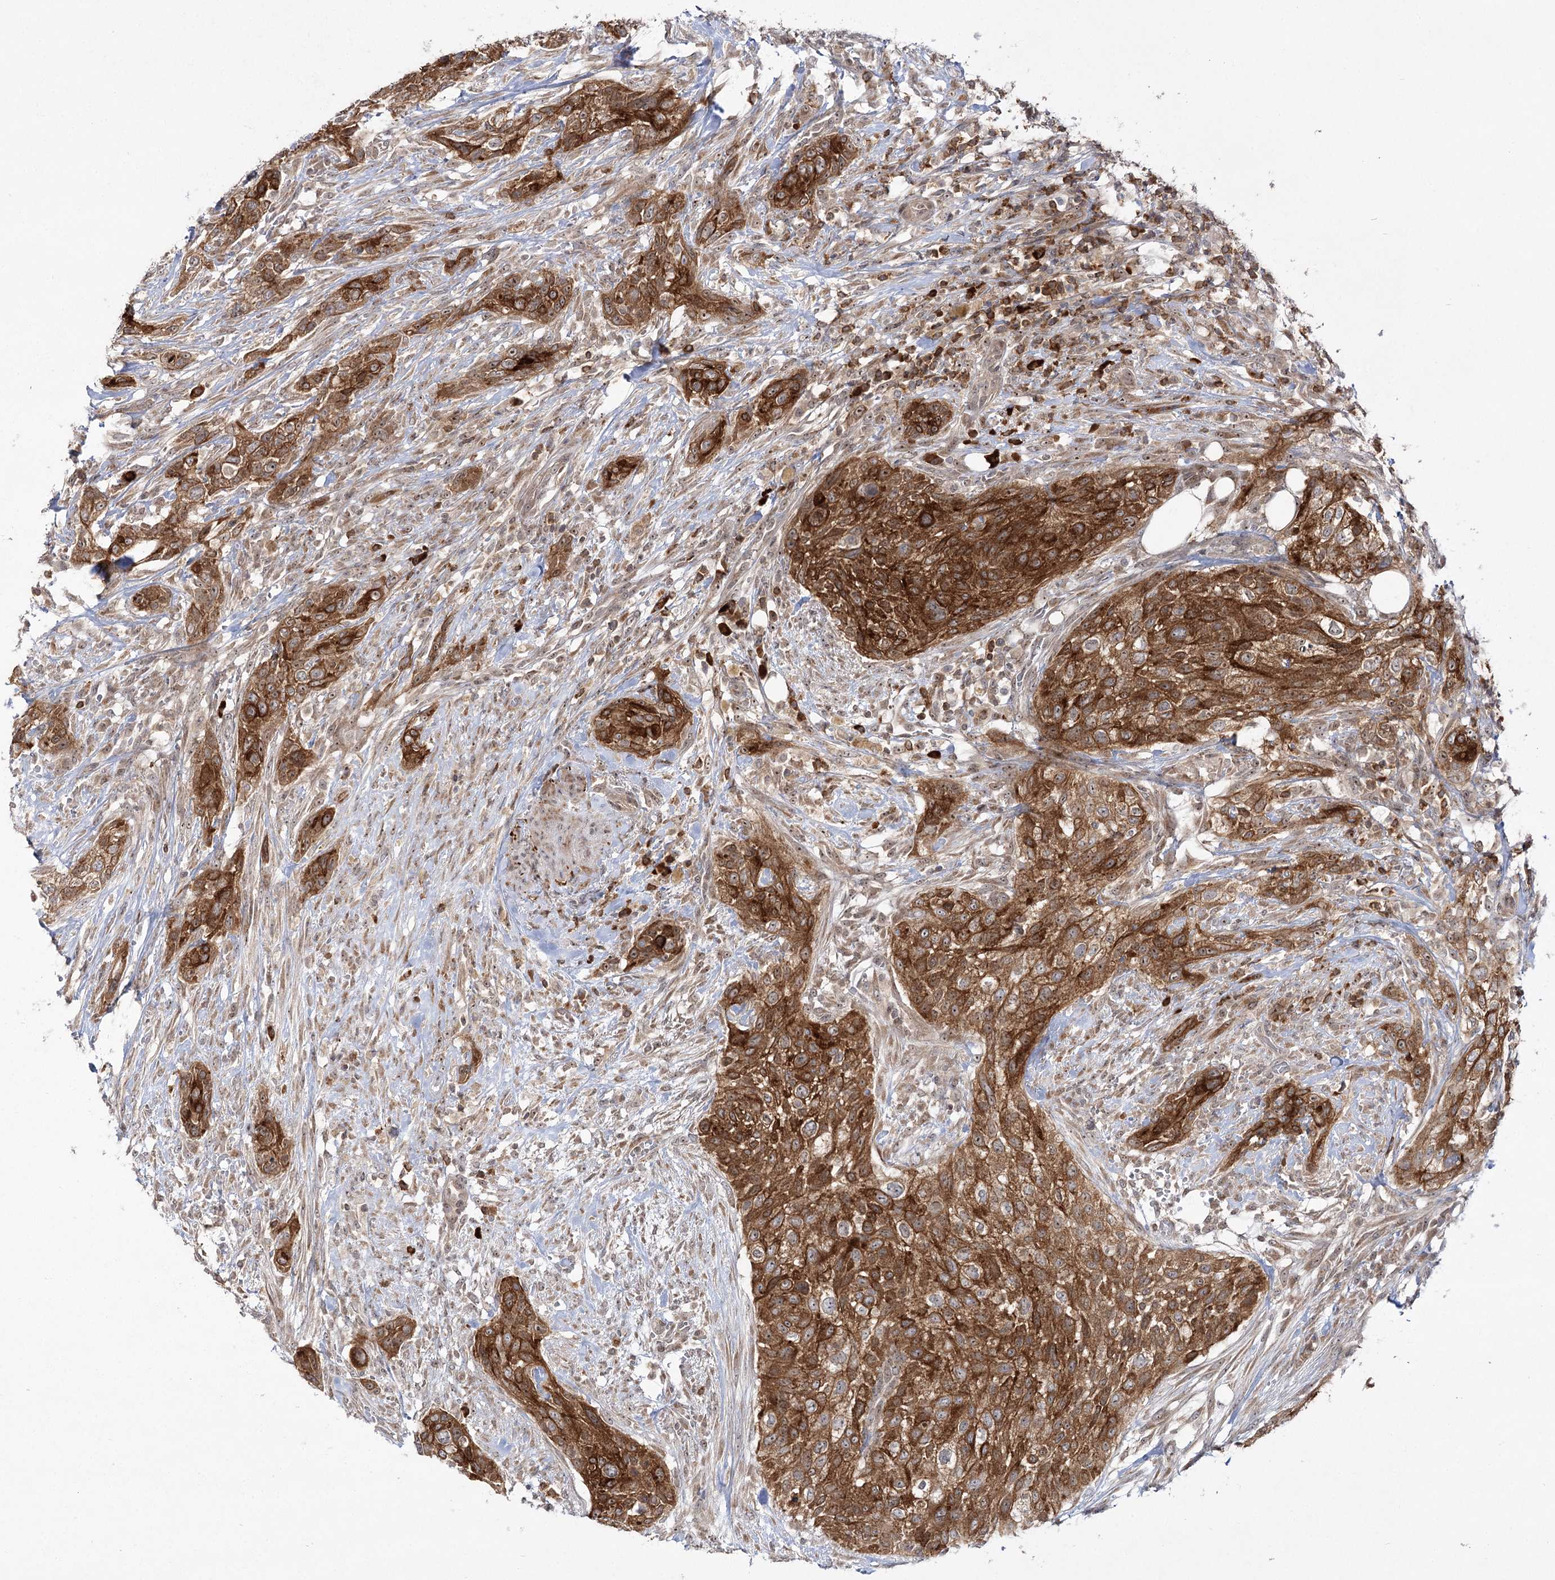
{"staining": {"intensity": "strong", "quantity": ">75%", "location": "cytoplasmic/membranous"}, "tissue": "urothelial cancer", "cell_type": "Tumor cells", "image_type": "cancer", "snomed": [{"axis": "morphology", "description": "Urothelial carcinoma, High grade"}, {"axis": "topography", "description": "Urinary bladder"}], "caption": "Urothelial carcinoma (high-grade) stained with a brown dye exhibits strong cytoplasmic/membranous positive expression in about >75% of tumor cells.", "gene": "SYTL1", "patient": {"sex": "male", "age": 35}}